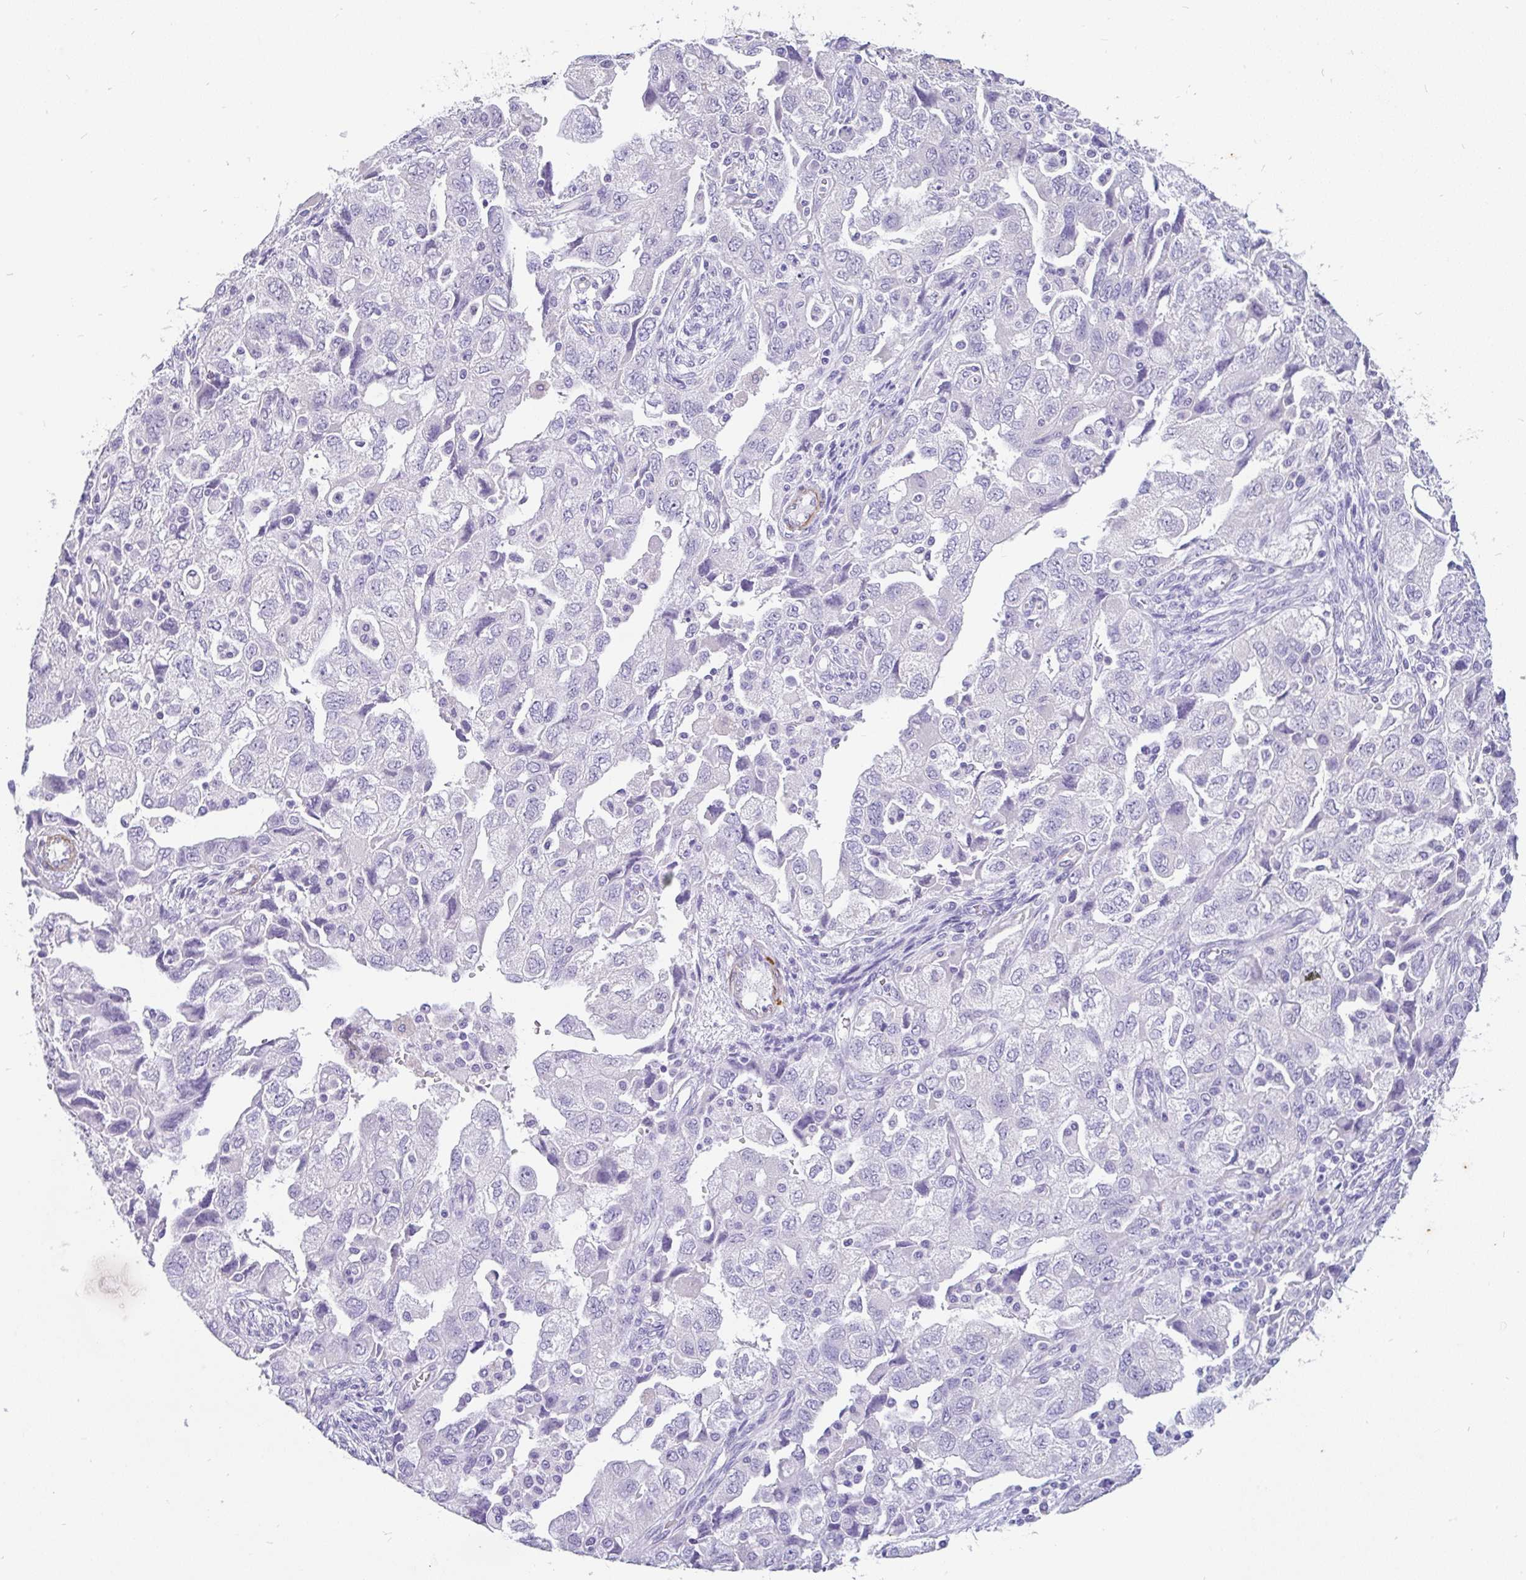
{"staining": {"intensity": "negative", "quantity": "none", "location": "none"}, "tissue": "ovarian cancer", "cell_type": "Tumor cells", "image_type": "cancer", "snomed": [{"axis": "morphology", "description": "Carcinoma, NOS"}, {"axis": "morphology", "description": "Cystadenocarcinoma, serous, NOS"}, {"axis": "topography", "description": "Ovary"}], "caption": "The image shows no staining of tumor cells in serous cystadenocarcinoma (ovarian). (Brightfield microscopy of DAB (3,3'-diaminobenzidine) immunohistochemistry (IHC) at high magnification).", "gene": "EML5", "patient": {"sex": "female", "age": 69}}